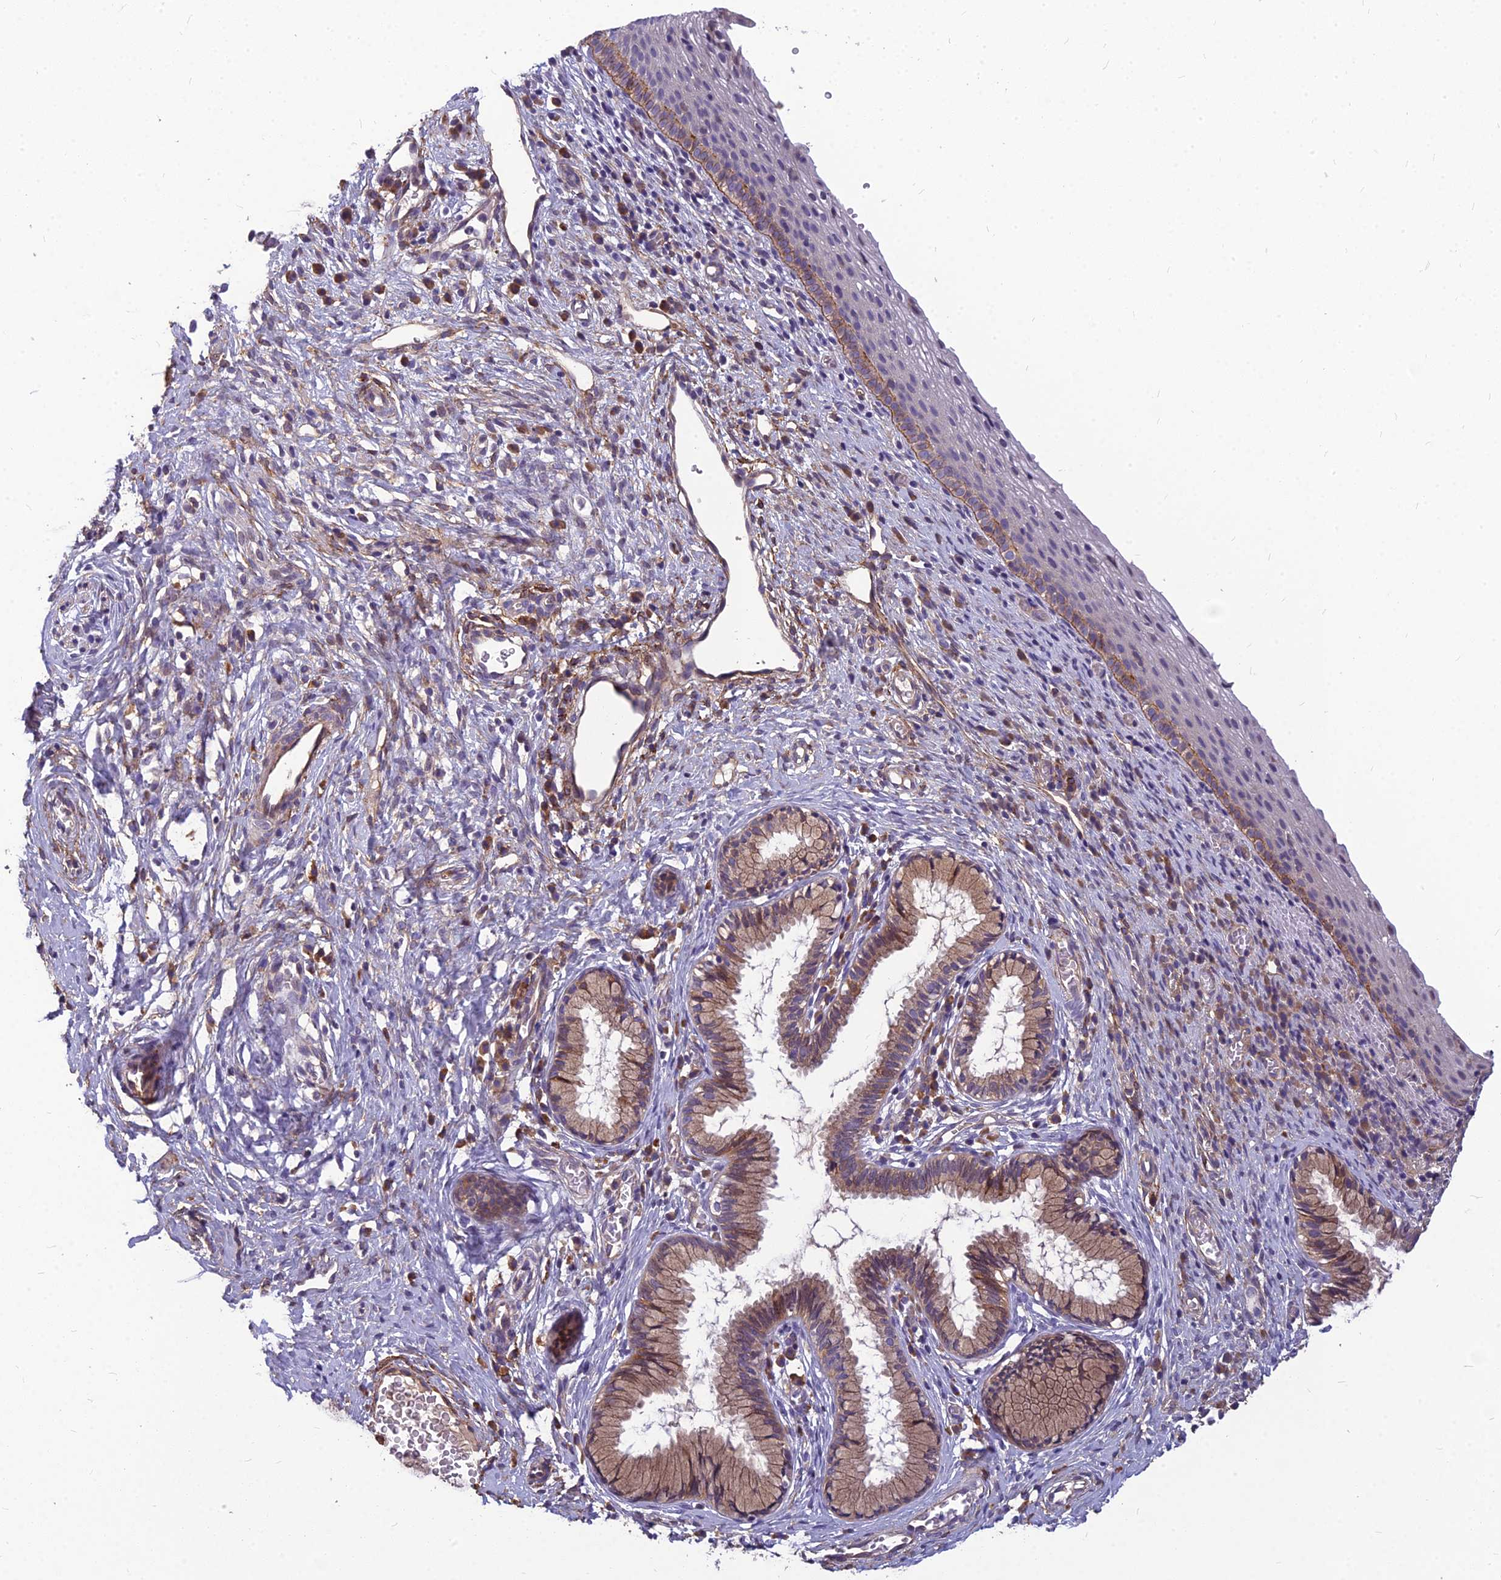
{"staining": {"intensity": "moderate", "quantity": "25%-75%", "location": "cytoplasmic/membranous"}, "tissue": "cervix", "cell_type": "Glandular cells", "image_type": "normal", "snomed": [{"axis": "morphology", "description": "Normal tissue, NOS"}, {"axis": "topography", "description": "Cervix"}], "caption": "An immunohistochemistry histopathology image of unremarkable tissue is shown. Protein staining in brown labels moderate cytoplasmic/membranous positivity in cervix within glandular cells.", "gene": "TSPAN15", "patient": {"sex": "female", "age": 27}}